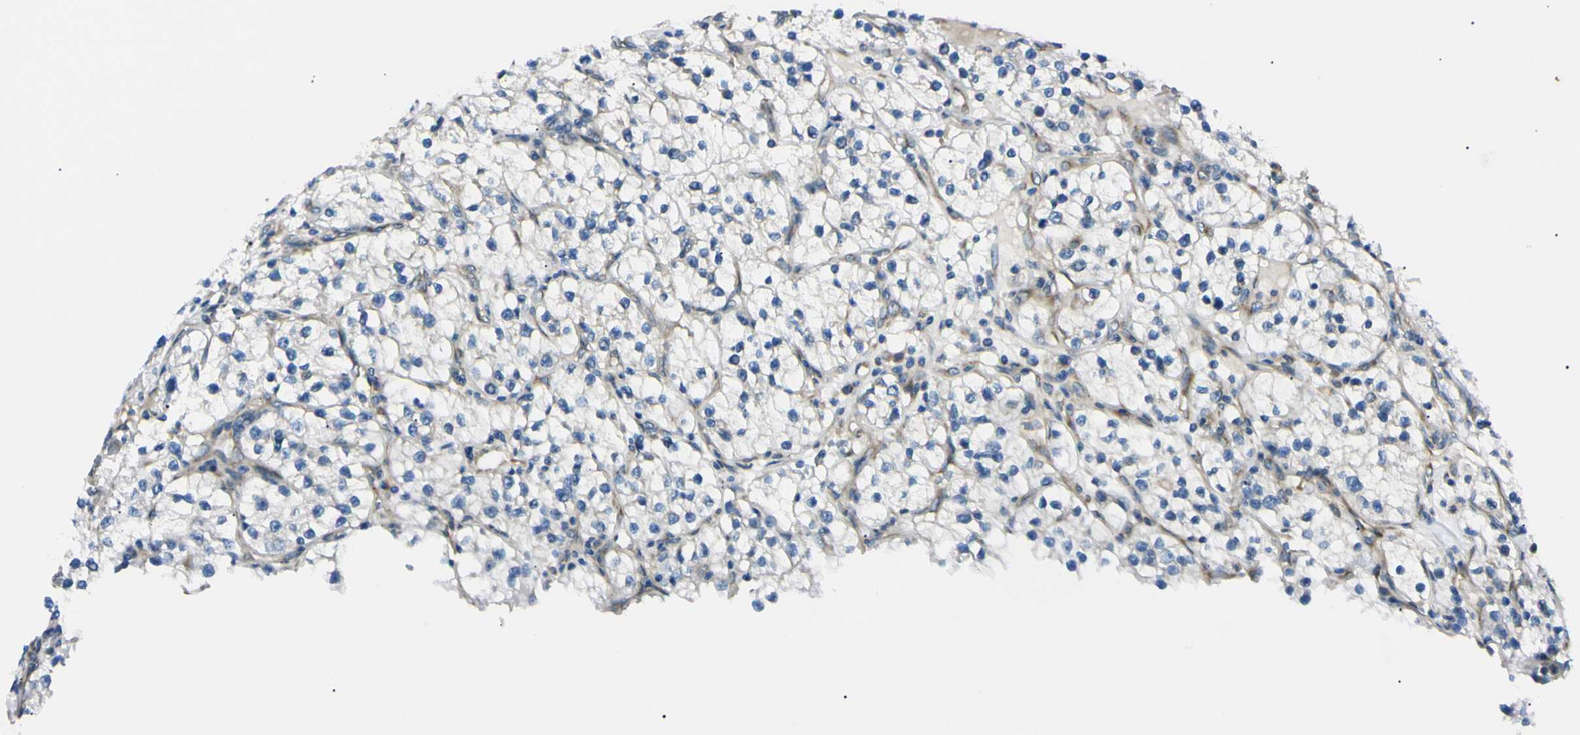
{"staining": {"intensity": "negative", "quantity": "none", "location": "none"}, "tissue": "renal cancer", "cell_type": "Tumor cells", "image_type": "cancer", "snomed": [{"axis": "morphology", "description": "Adenocarcinoma, NOS"}, {"axis": "topography", "description": "Kidney"}], "caption": "Adenocarcinoma (renal) was stained to show a protein in brown. There is no significant staining in tumor cells.", "gene": "IER3IP1", "patient": {"sex": "female", "age": 57}}